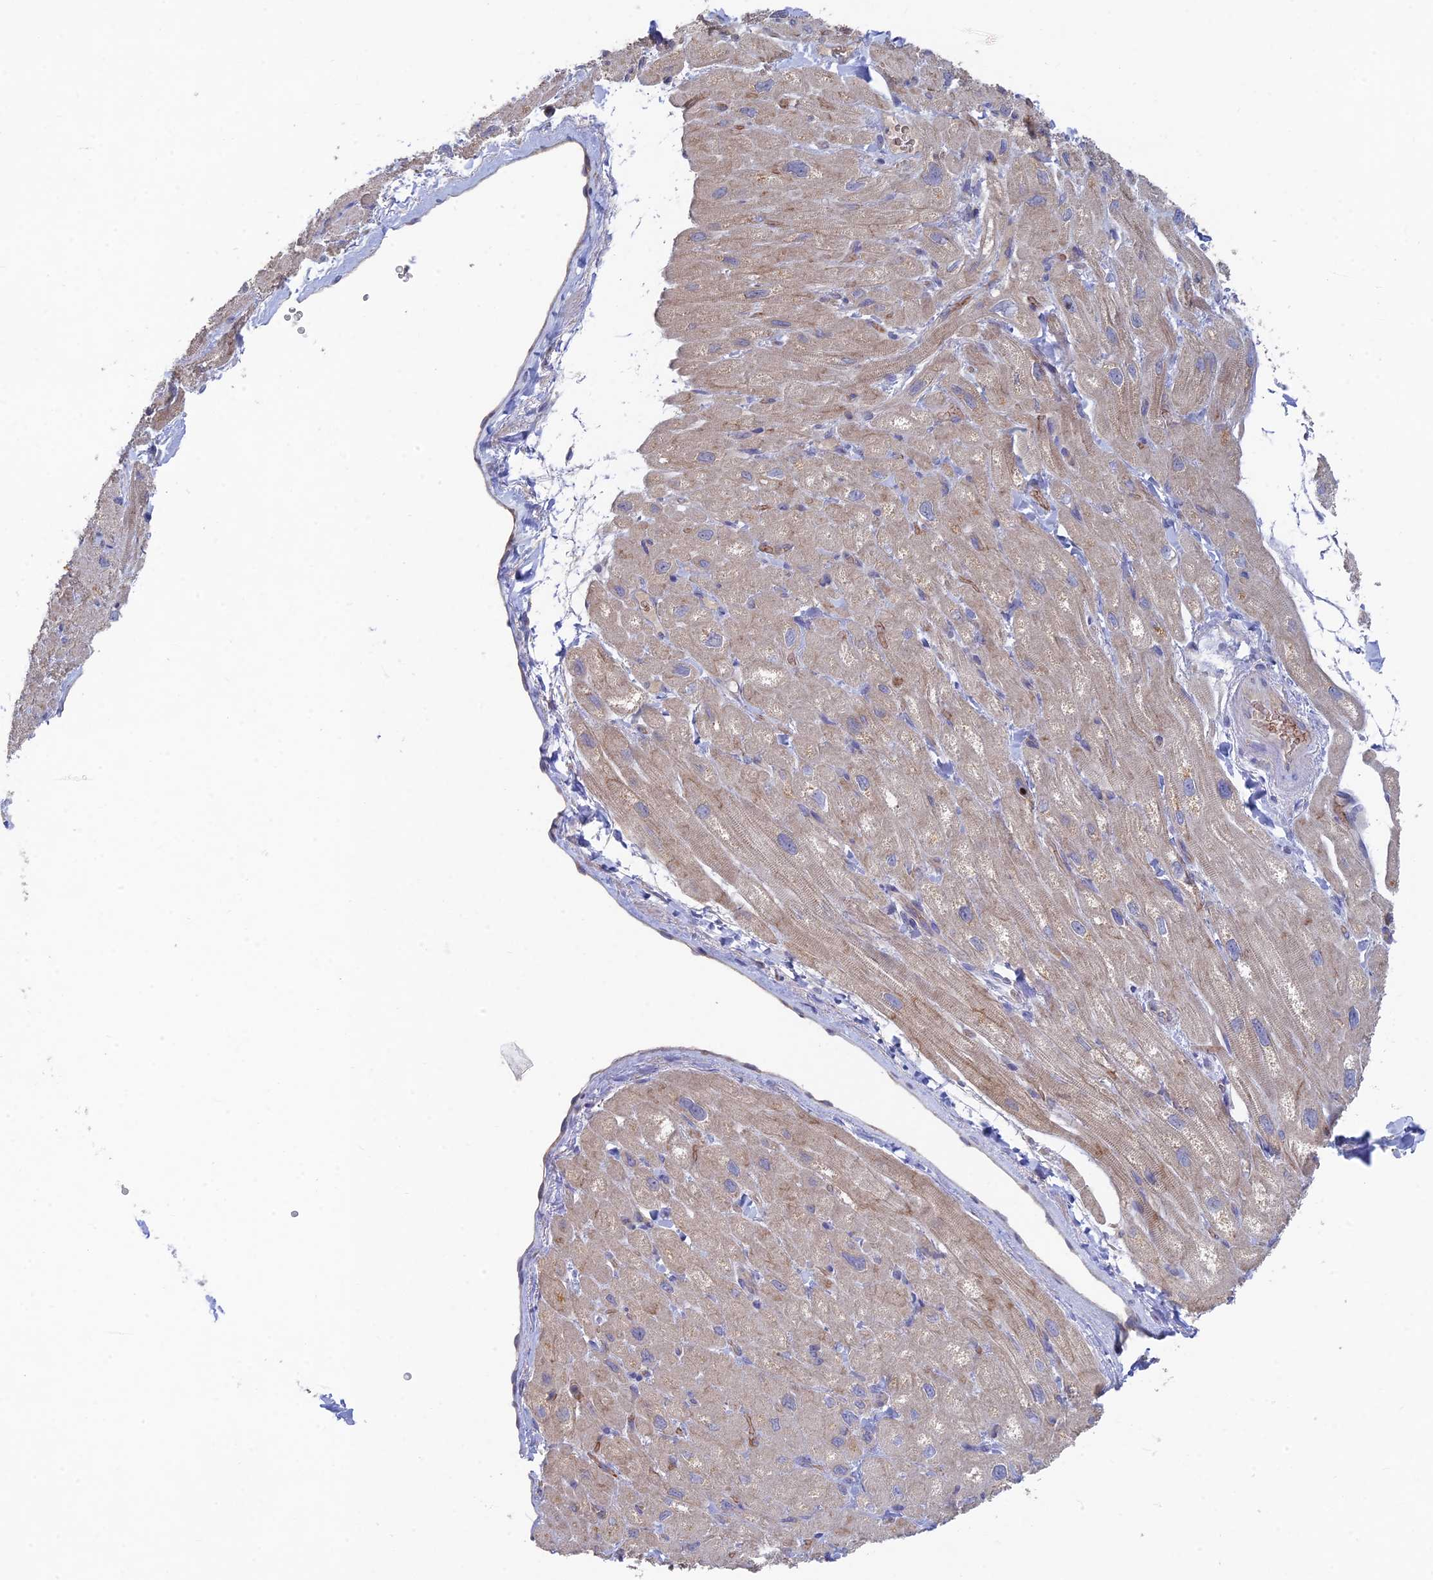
{"staining": {"intensity": "moderate", "quantity": "<25%", "location": "cytoplasmic/membranous"}, "tissue": "heart muscle", "cell_type": "Cardiomyocytes", "image_type": "normal", "snomed": [{"axis": "morphology", "description": "Normal tissue, NOS"}, {"axis": "topography", "description": "Heart"}], "caption": "Protein expression analysis of benign heart muscle displays moderate cytoplasmic/membranous positivity in approximately <25% of cardiomyocytes.", "gene": "ARRDC1", "patient": {"sex": "male", "age": 65}}